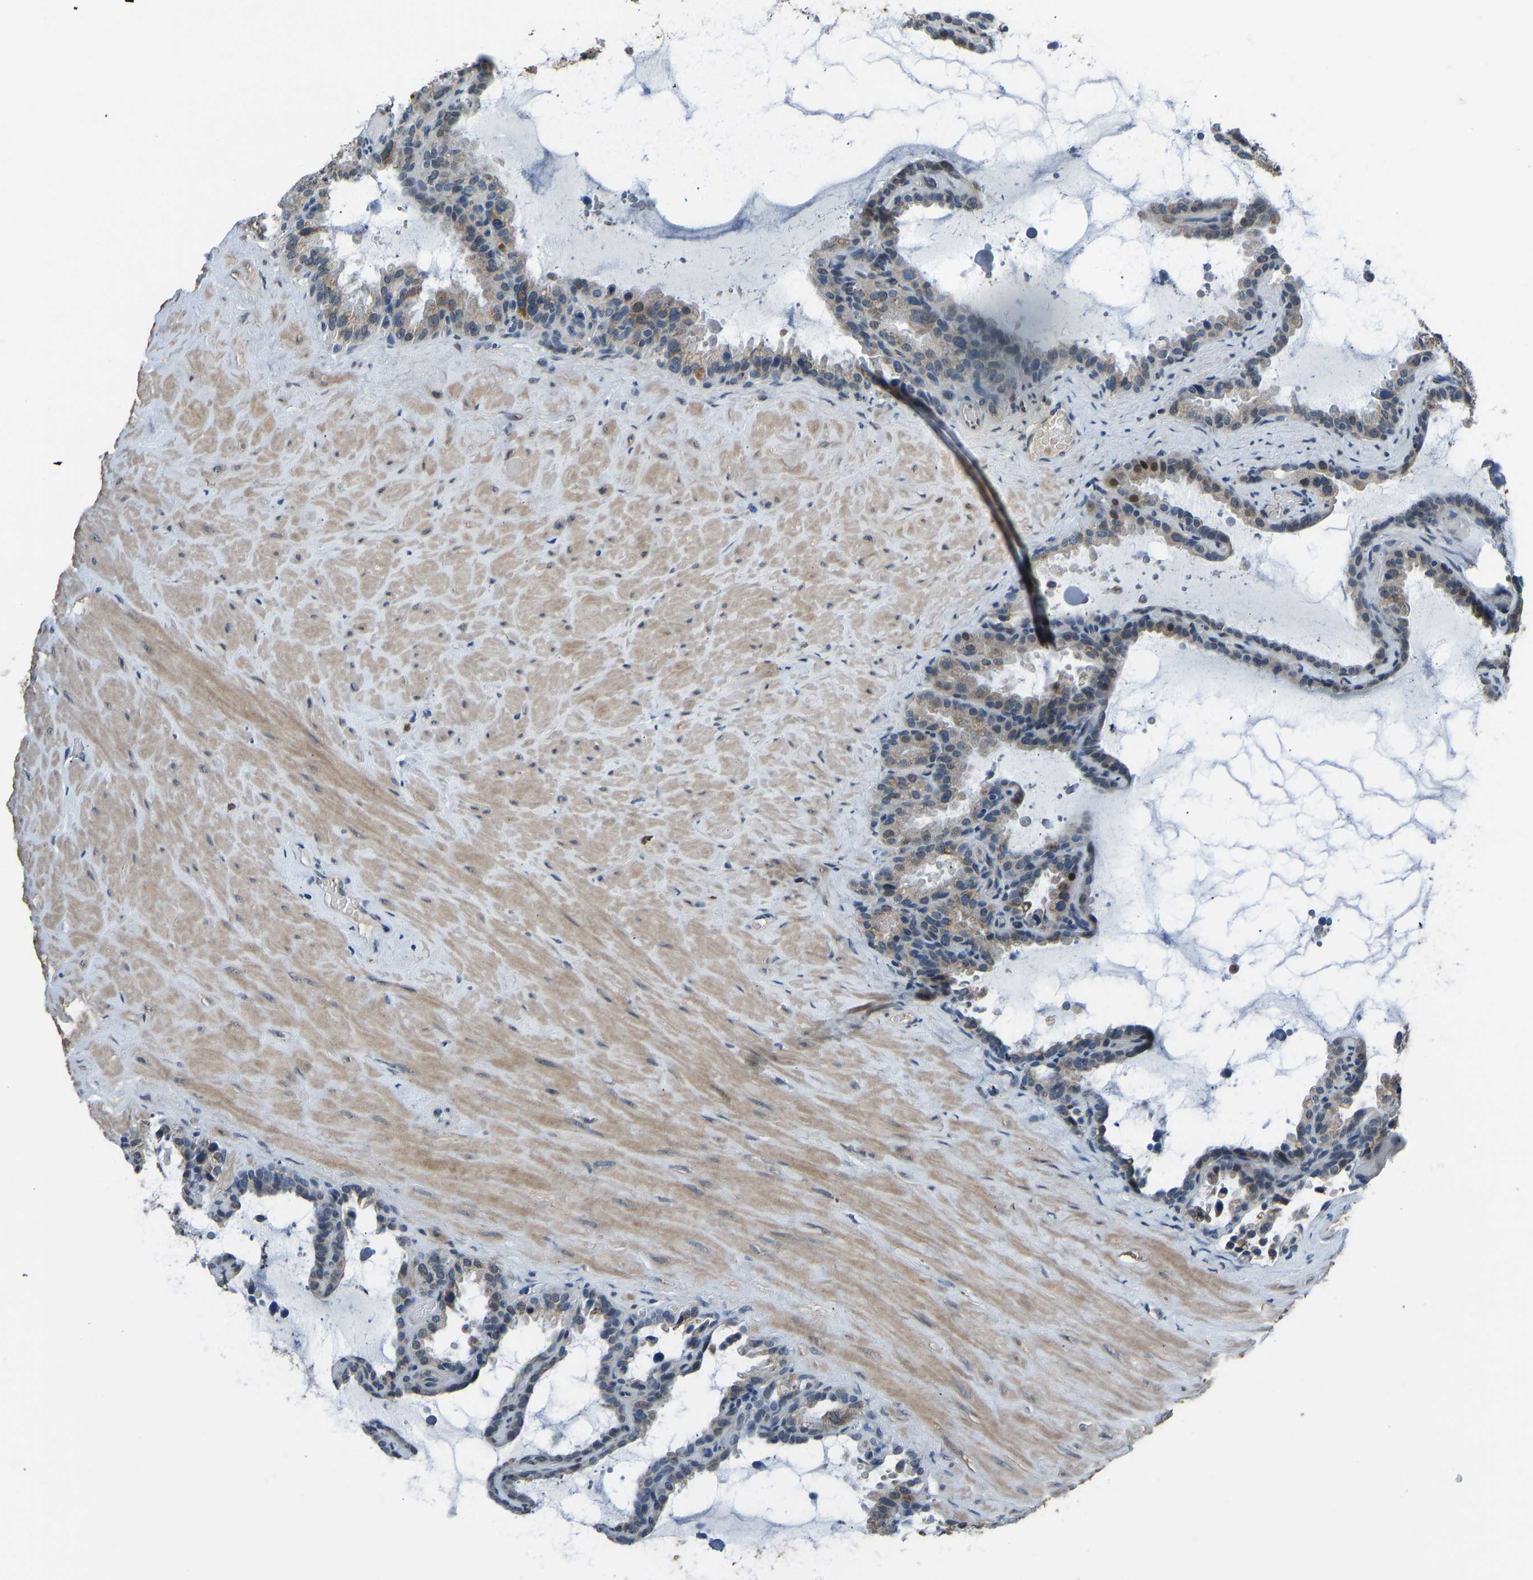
{"staining": {"intensity": "weak", "quantity": "<25%", "location": "cytoplasmic/membranous"}, "tissue": "seminal vesicle", "cell_type": "Glandular cells", "image_type": "normal", "snomed": [{"axis": "morphology", "description": "Normal tissue, NOS"}, {"axis": "topography", "description": "Seminal veicle"}], "caption": "A high-resolution micrograph shows IHC staining of normal seminal vesicle, which displays no significant staining in glandular cells.", "gene": "FOS", "patient": {"sex": "male", "age": 46}}